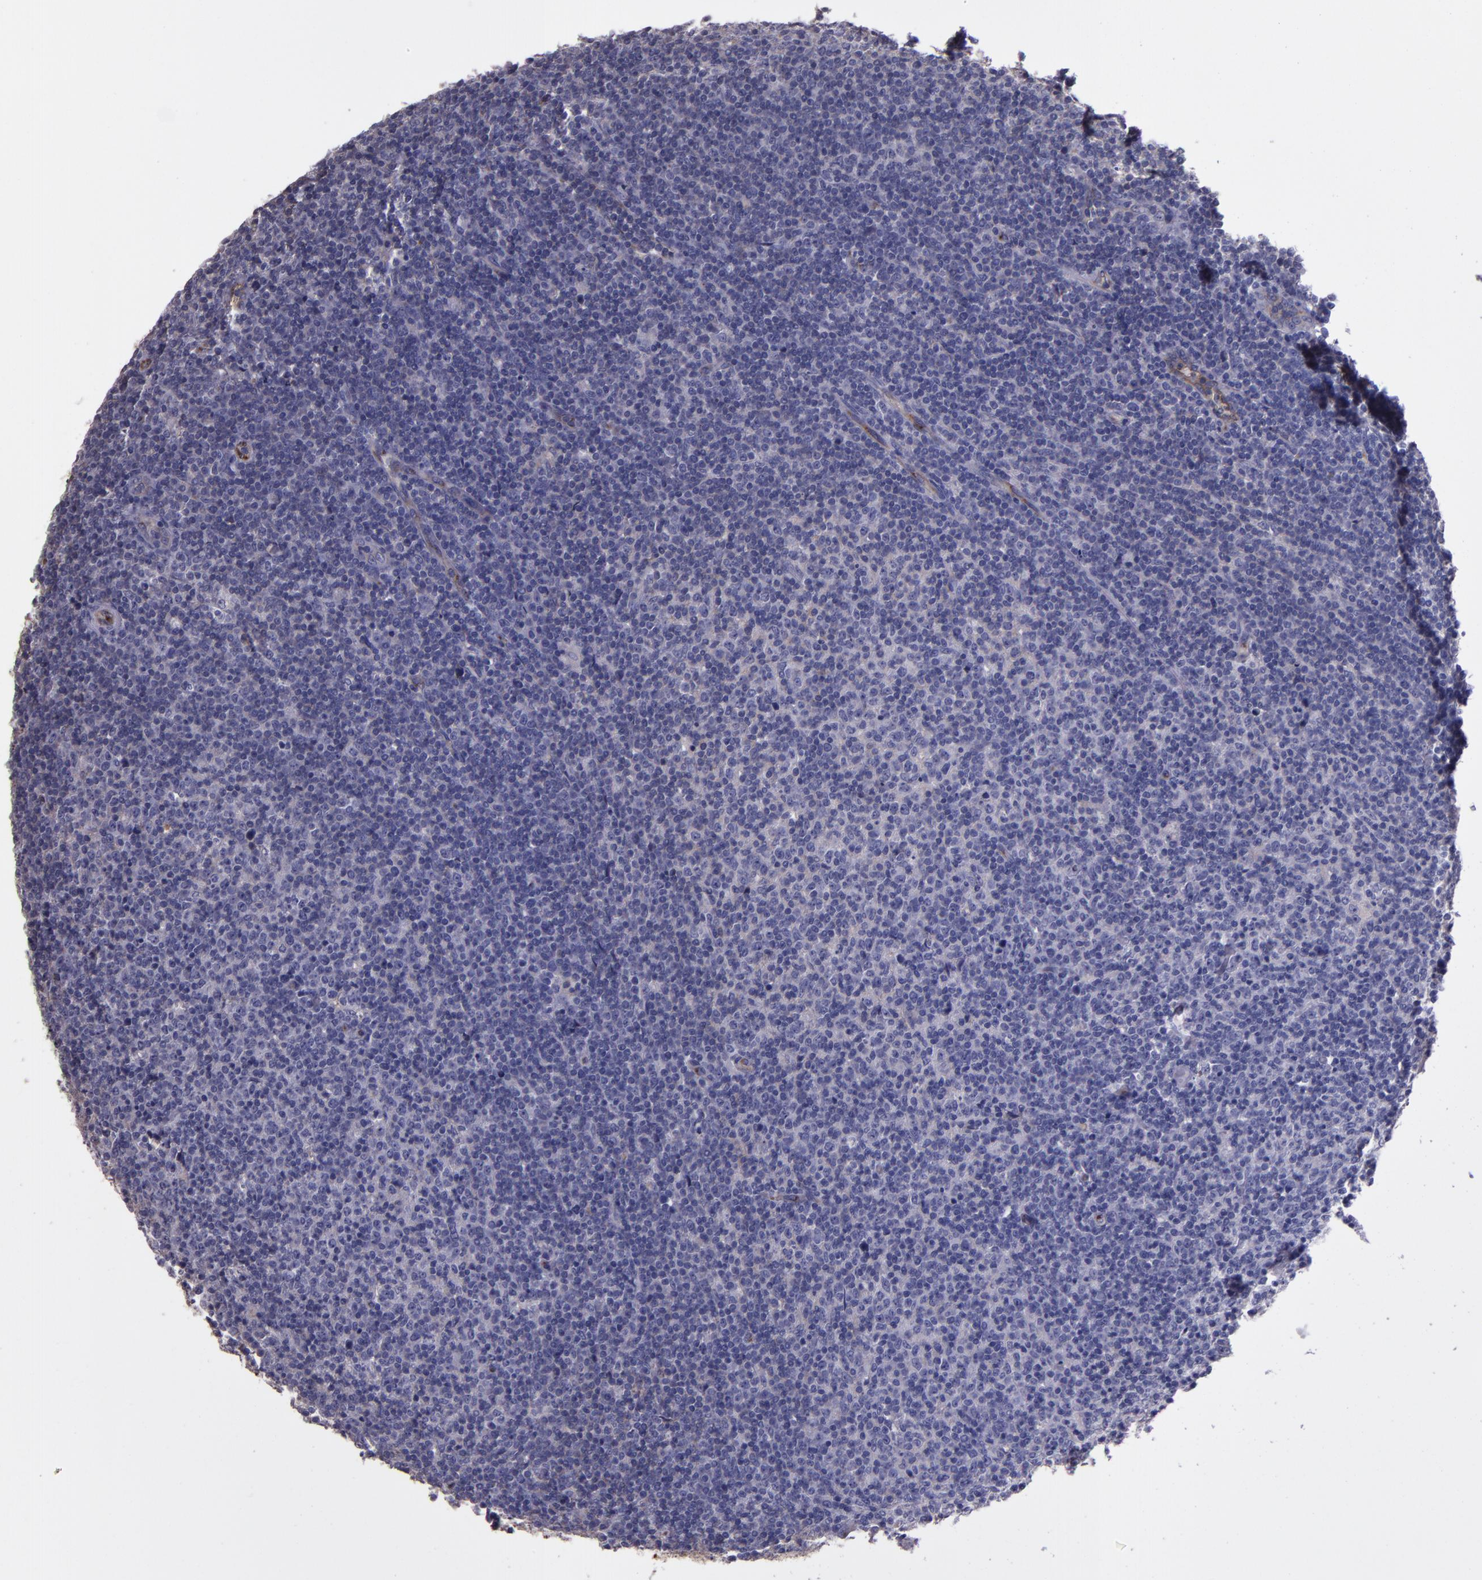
{"staining": {"intensity": "negative", "quantity": "none", "location": "none"}, "tissue": "lymphoma", "cell_type": "Tumor cells", "image_type": "cancer", "snomed": [{"axis": "morphology", "description": "Malignant lymphoma, non-Hodgkin's type, Low grade"}, {"axis": "topography", "description": "Lymph node"}], "caption": "This is an immunohistochemistry micrograph of lymphoma. There is no staining in tumor cells.", "gene": "A2M", "patient": {"sex": "male", "age": 70}}